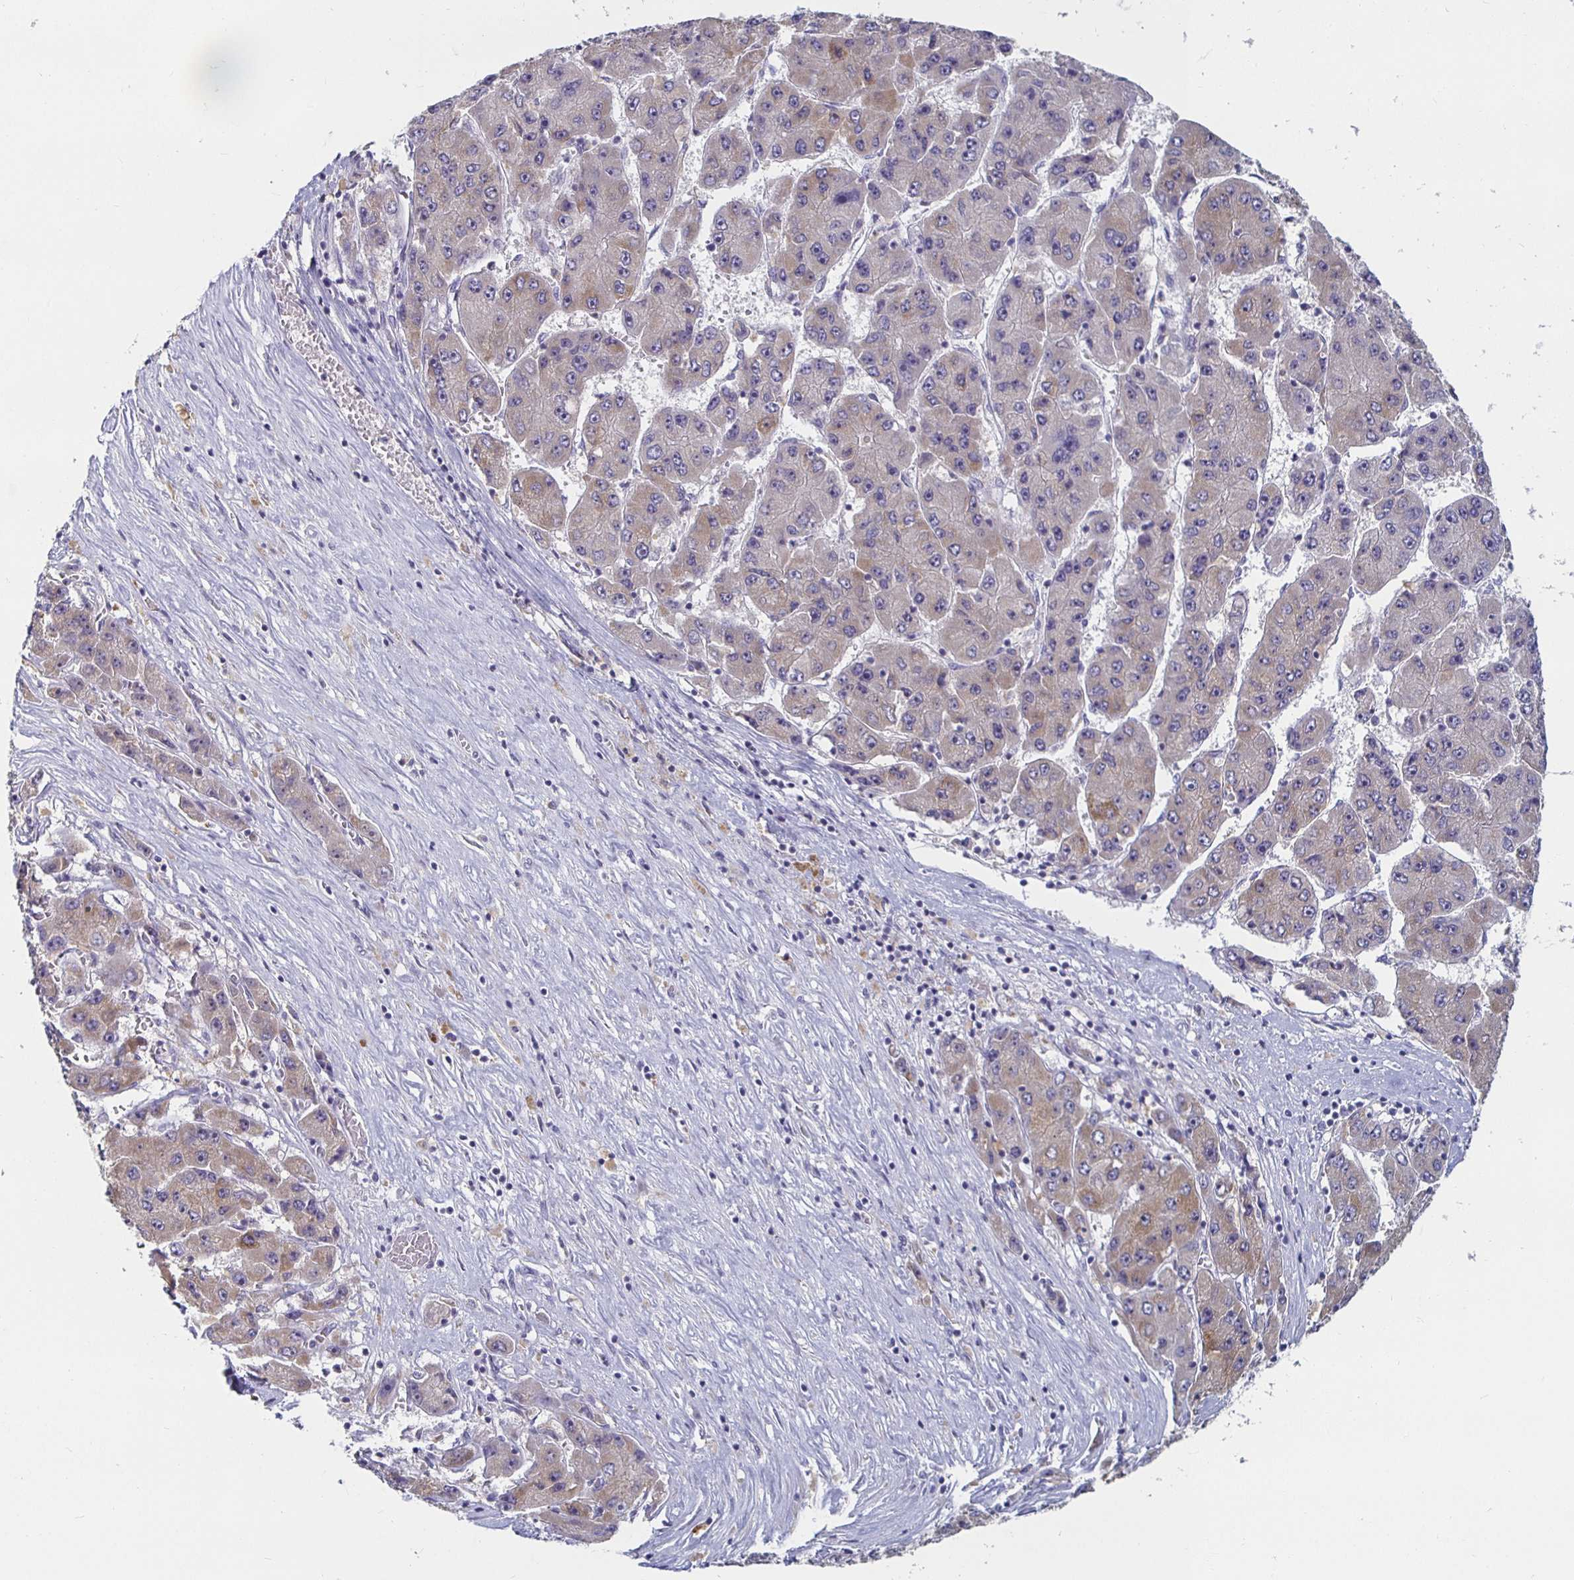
{"staining": {"intensity": "moderate", "quantity": "25%-75%", "location": "cytoplasmic/membranous"}, "tissue": "liver cancer", "cell_type": "Tumor cells", "image_type": "cancer", "snomed": [{"axis": "morphology", "description": "Carcinoma, Hepatocellular, NOS"}, {"axis": "topography", "description": "Liver"}], "caption": "Protein positivity by immunohistochemistry (IHC) exhibits moderate cytoplasmic/membranous expression in approximately 25%-75% of tumor cells in liver cancer (hepatocellular carcinoma).", "gene": "RNF144B", "patient": {"sex": "female", "age": 61}}